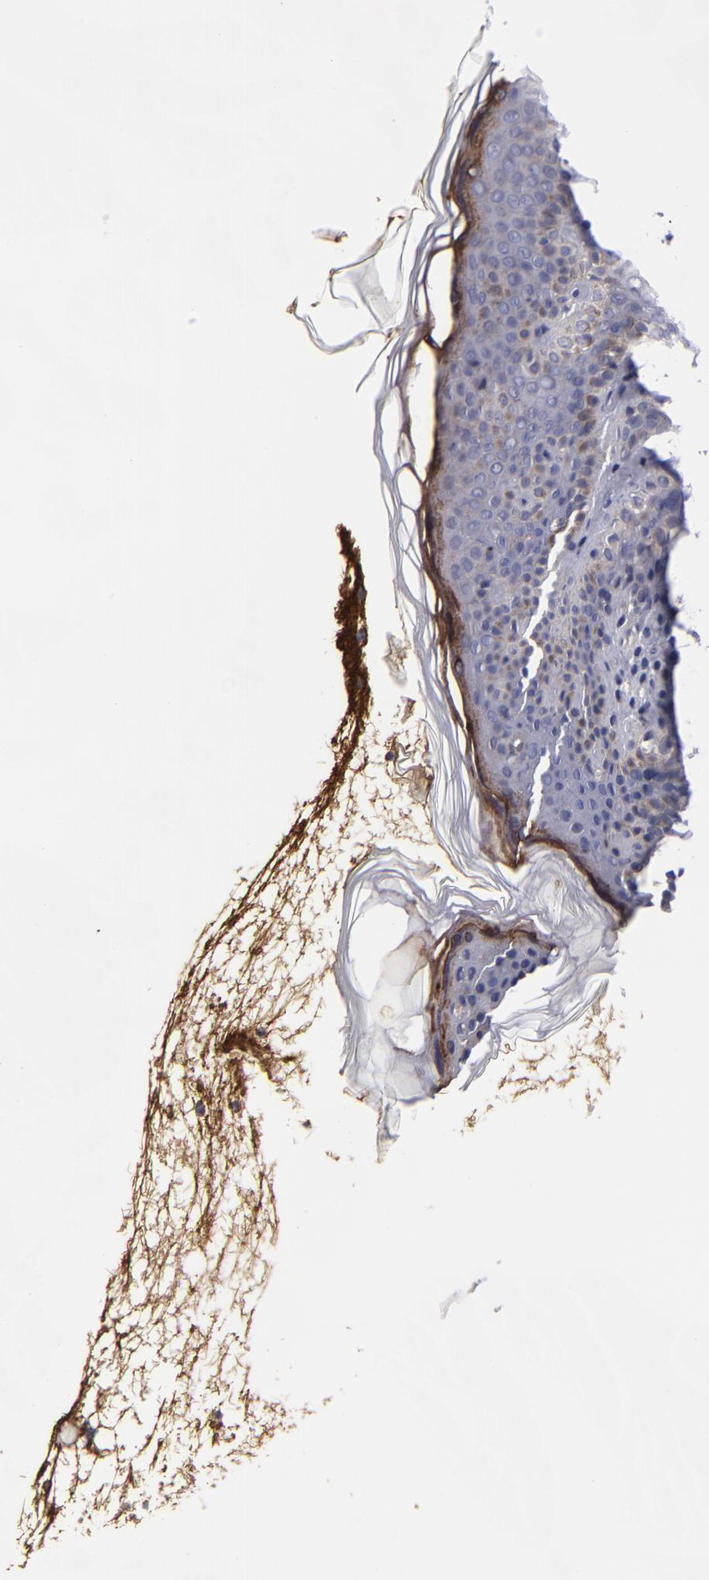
{"staining": {"intensity": "negative", "quantity": "none", "location": "none"}, "tissue": "skin", "cell_type": "Fibroblasts", "image_type": "normal", "snomed": [{"axis": "morphology", "description": "Normal tissue, NOS"}, {"axis": "topography", "description": "Skin"}], "caption": "An image of skin stained for a protein reveals no brown staining in fibroblasts.", "gene": "CTNNB1", "patient": {"sex": "female", "age": 4}}